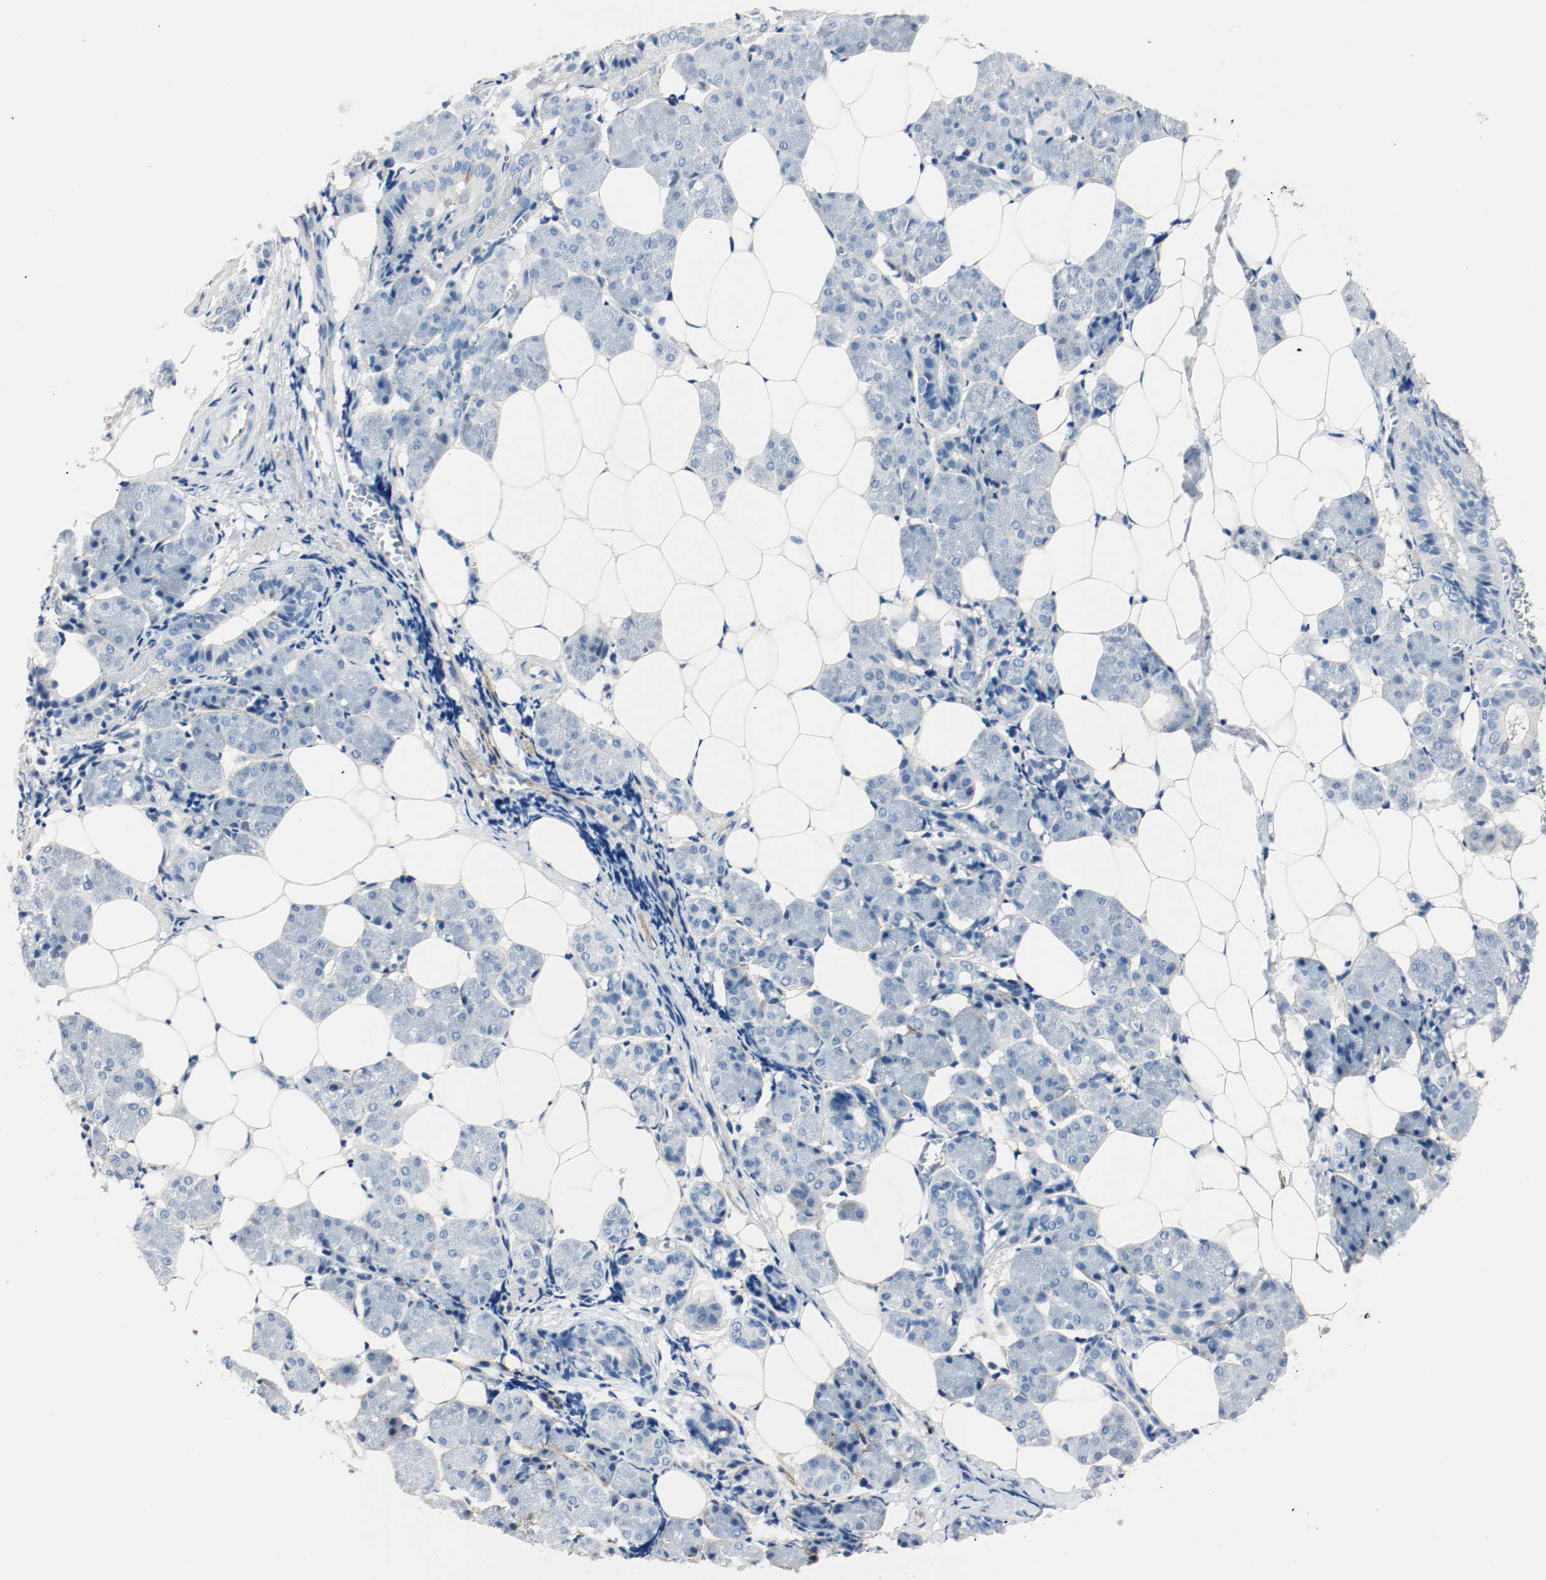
{"staining": {"intensity": "moderate", "quantity": "25%-75%", "location": "cytoplasmic/membranous"}, "tissue": "salivary gland", "cell_type": "Glandular cells", "image_type": "normal", "snomed": [{"axis": "morphology", "description": "Normal tissue, NOS"}, {"axis": "morphology", "description": "Adenoma, NOS"}, {"axis": "topography", "description": "Salivary gland"}], "caption": "The histopathology image displays staining of unremarkable salivary gland, revealing moderate cytoplasmic/membranous protein staining (brown color) within glandular cells.", "gene": "LAMB1", "patient": {"sex": "female", "age": 32}}